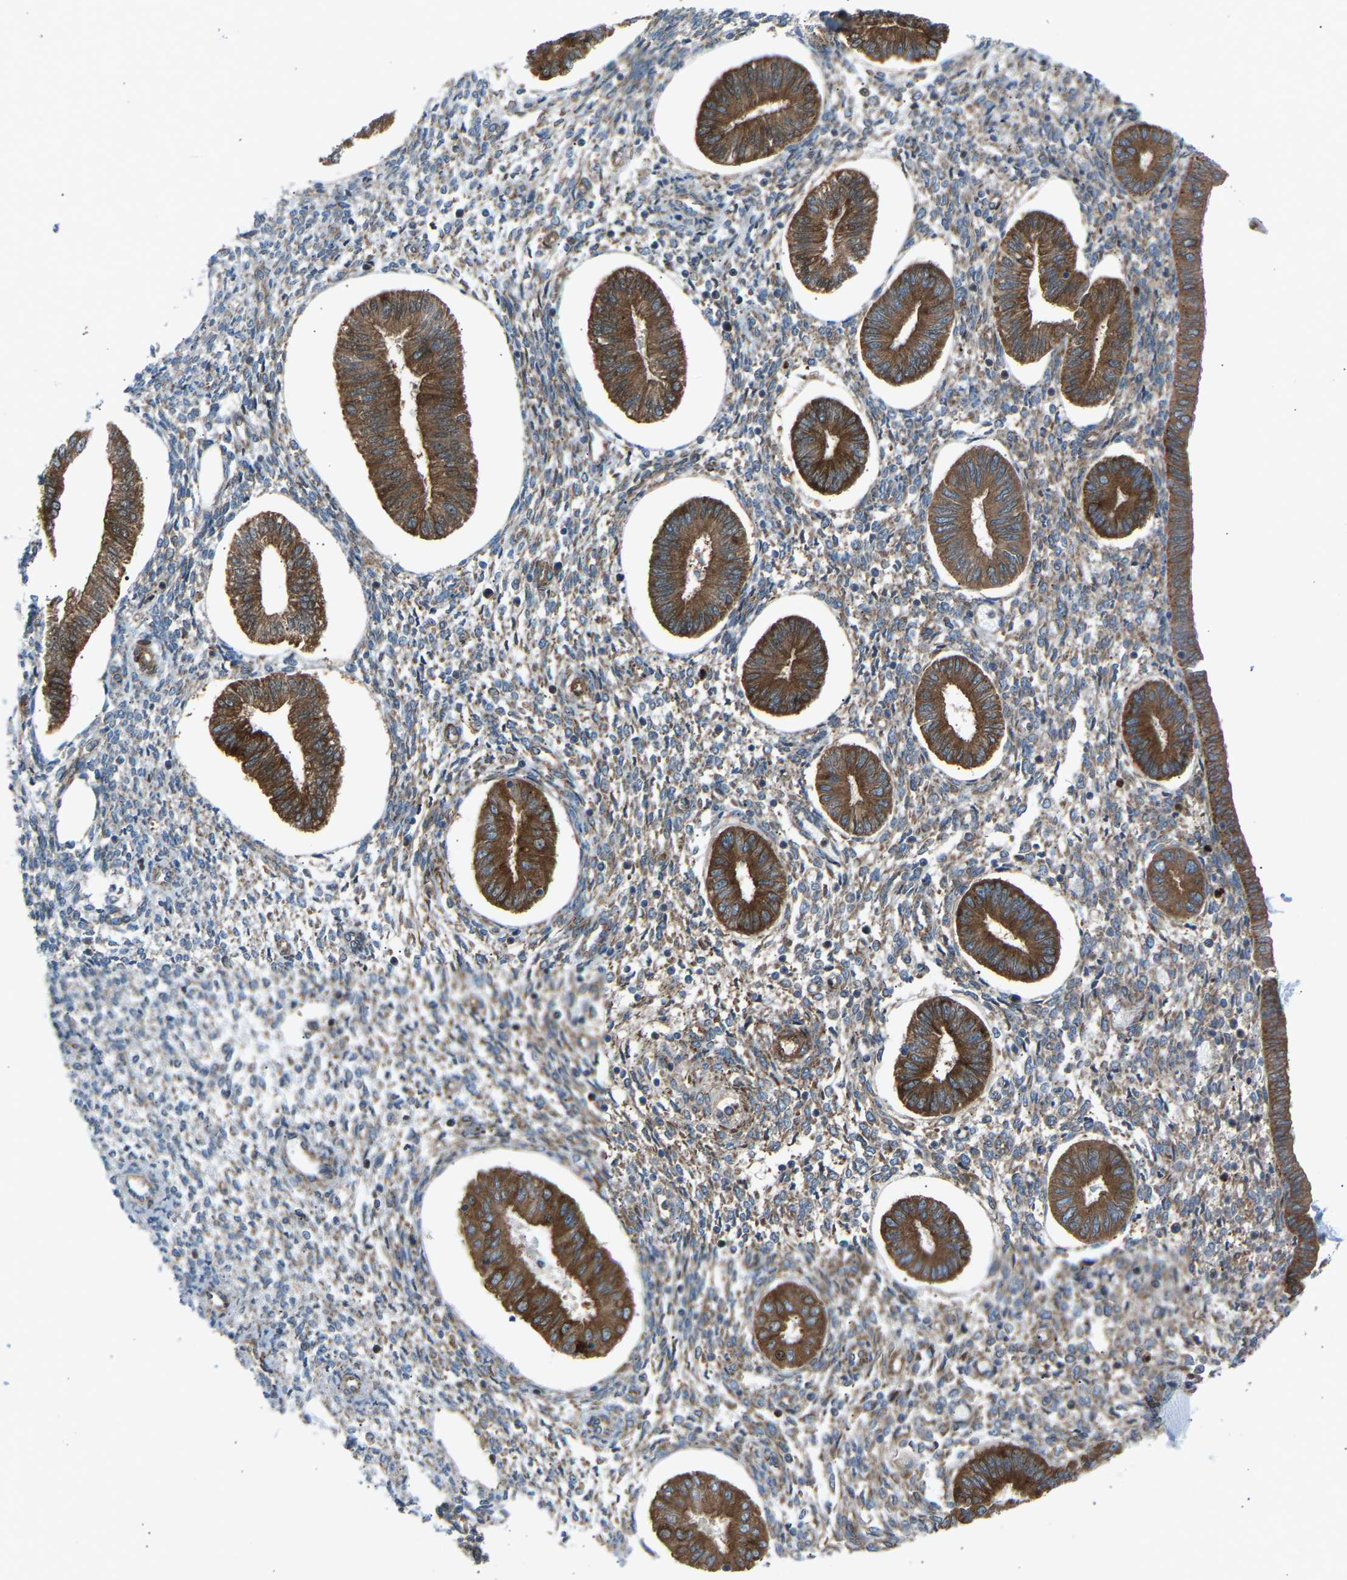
{"staining": {"intensity": "moderate", "quantity": ">75%", "location": "cytoplasmic/membranous"}, "tissue": "endometrium", "cell_type": "Cells in endometrial stroma", "image_type": "normal", "snomed": [{"axis": "morphology", "description": "Normal tissue, NOS"}, {"axis": "topography", "description": "Endometrium"}], "caption": "Immunohistochemistry (IHC) (DAB) staining of normal human endometrium shows moderate cytoplasmic/membranous protein staining in about >75% of cells in endometrial stroma.", "gene": "VPS41", "patient": {"sex": "female", "age": 50}}